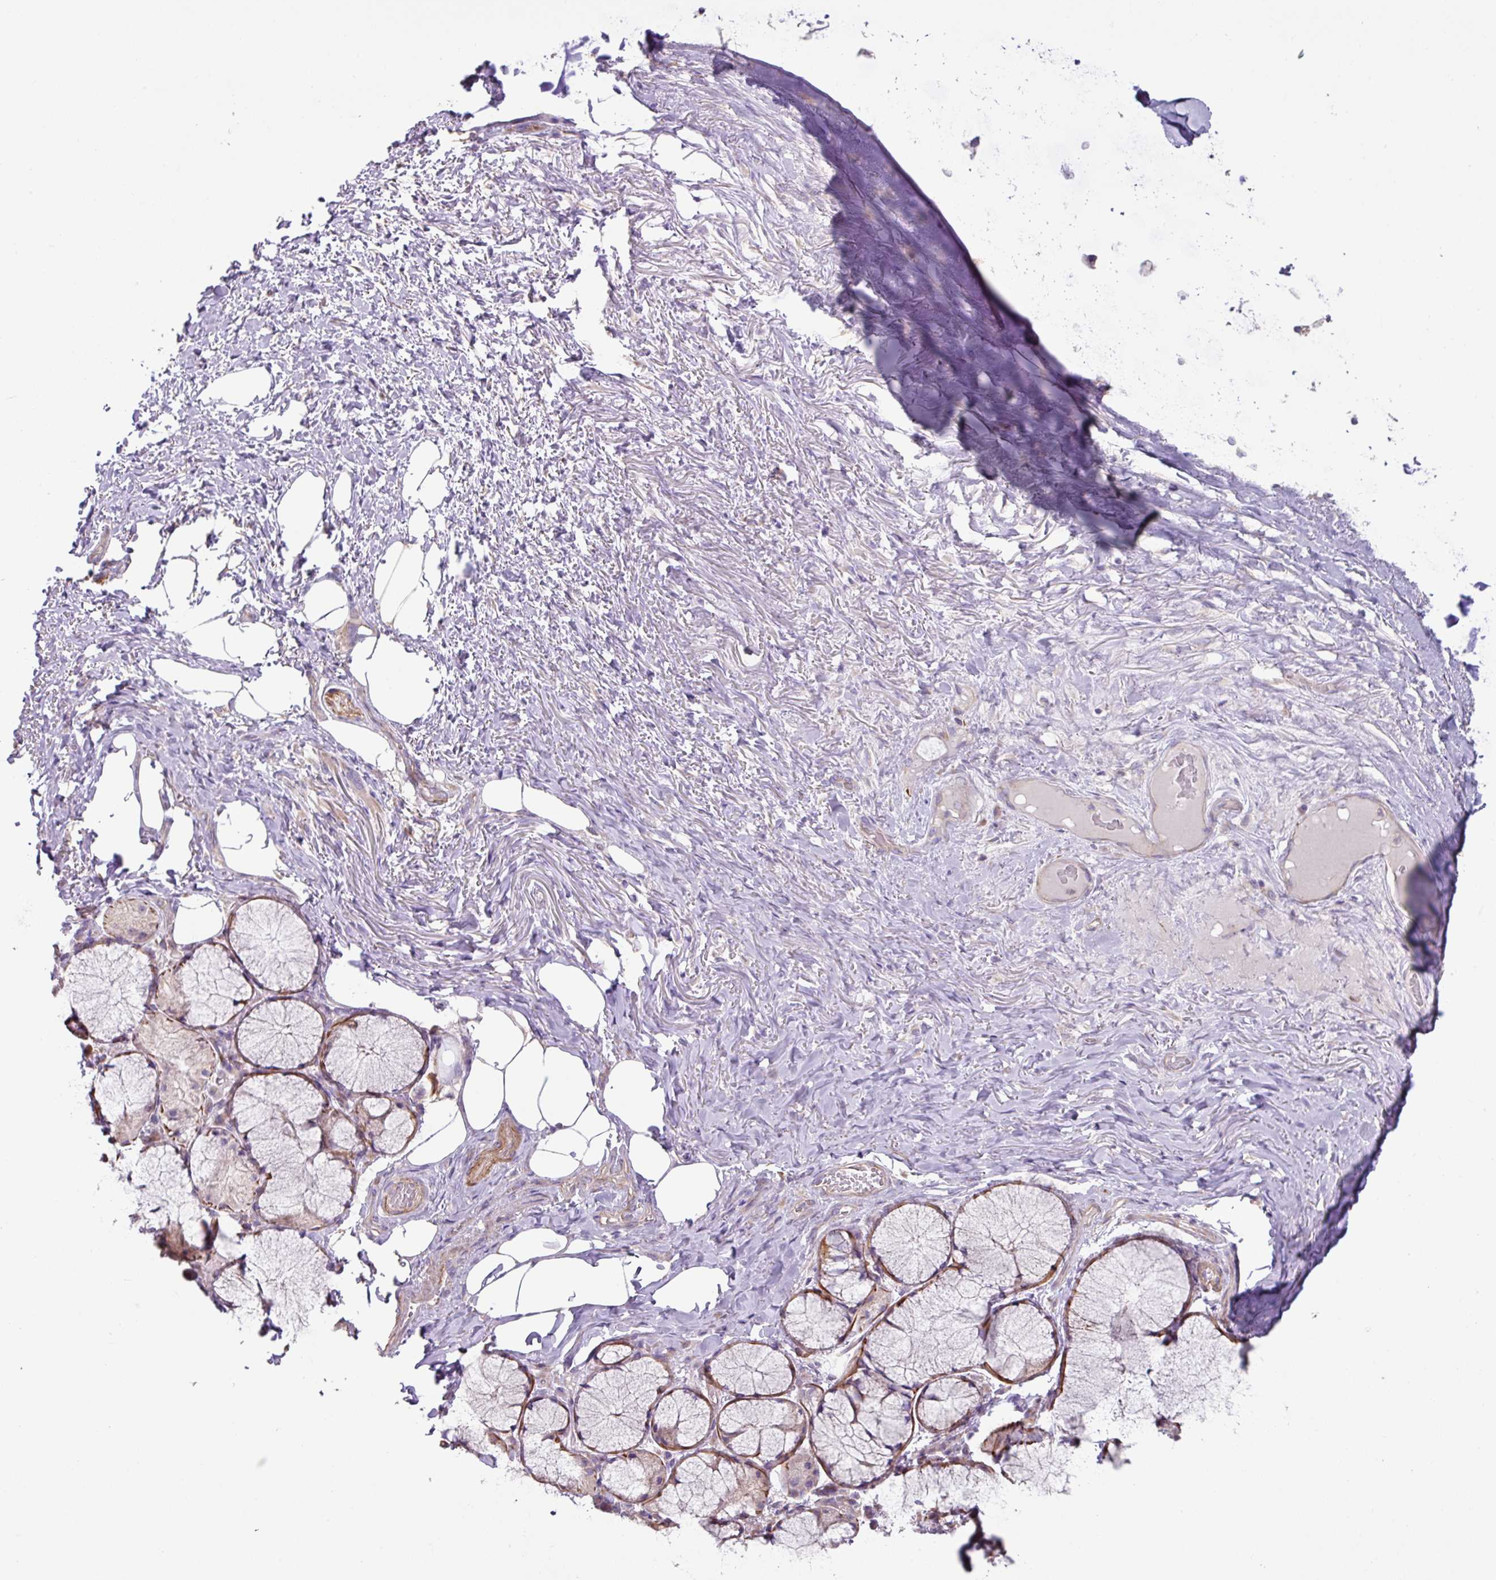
{"staining": {"intensity": "negative", "quantity": "none", "location": "none"}, "tissue": "adipose tissue", "cell_type": "Adipocytes", "image_type": "normal", "snomed": [{"axis": "morphology", "description": "Normal tissue, NOS"}, {"axis": "topography", "description": "Cartilage tissue"}, {"axis": "topography", "description": "Bronchus"}], "caption": "A histopathology image of adipose tissue stained for a protein displays no brown staining in adipocytes.", "gene": "MRRF", "patient": {"sex": "male", "age": 56}}